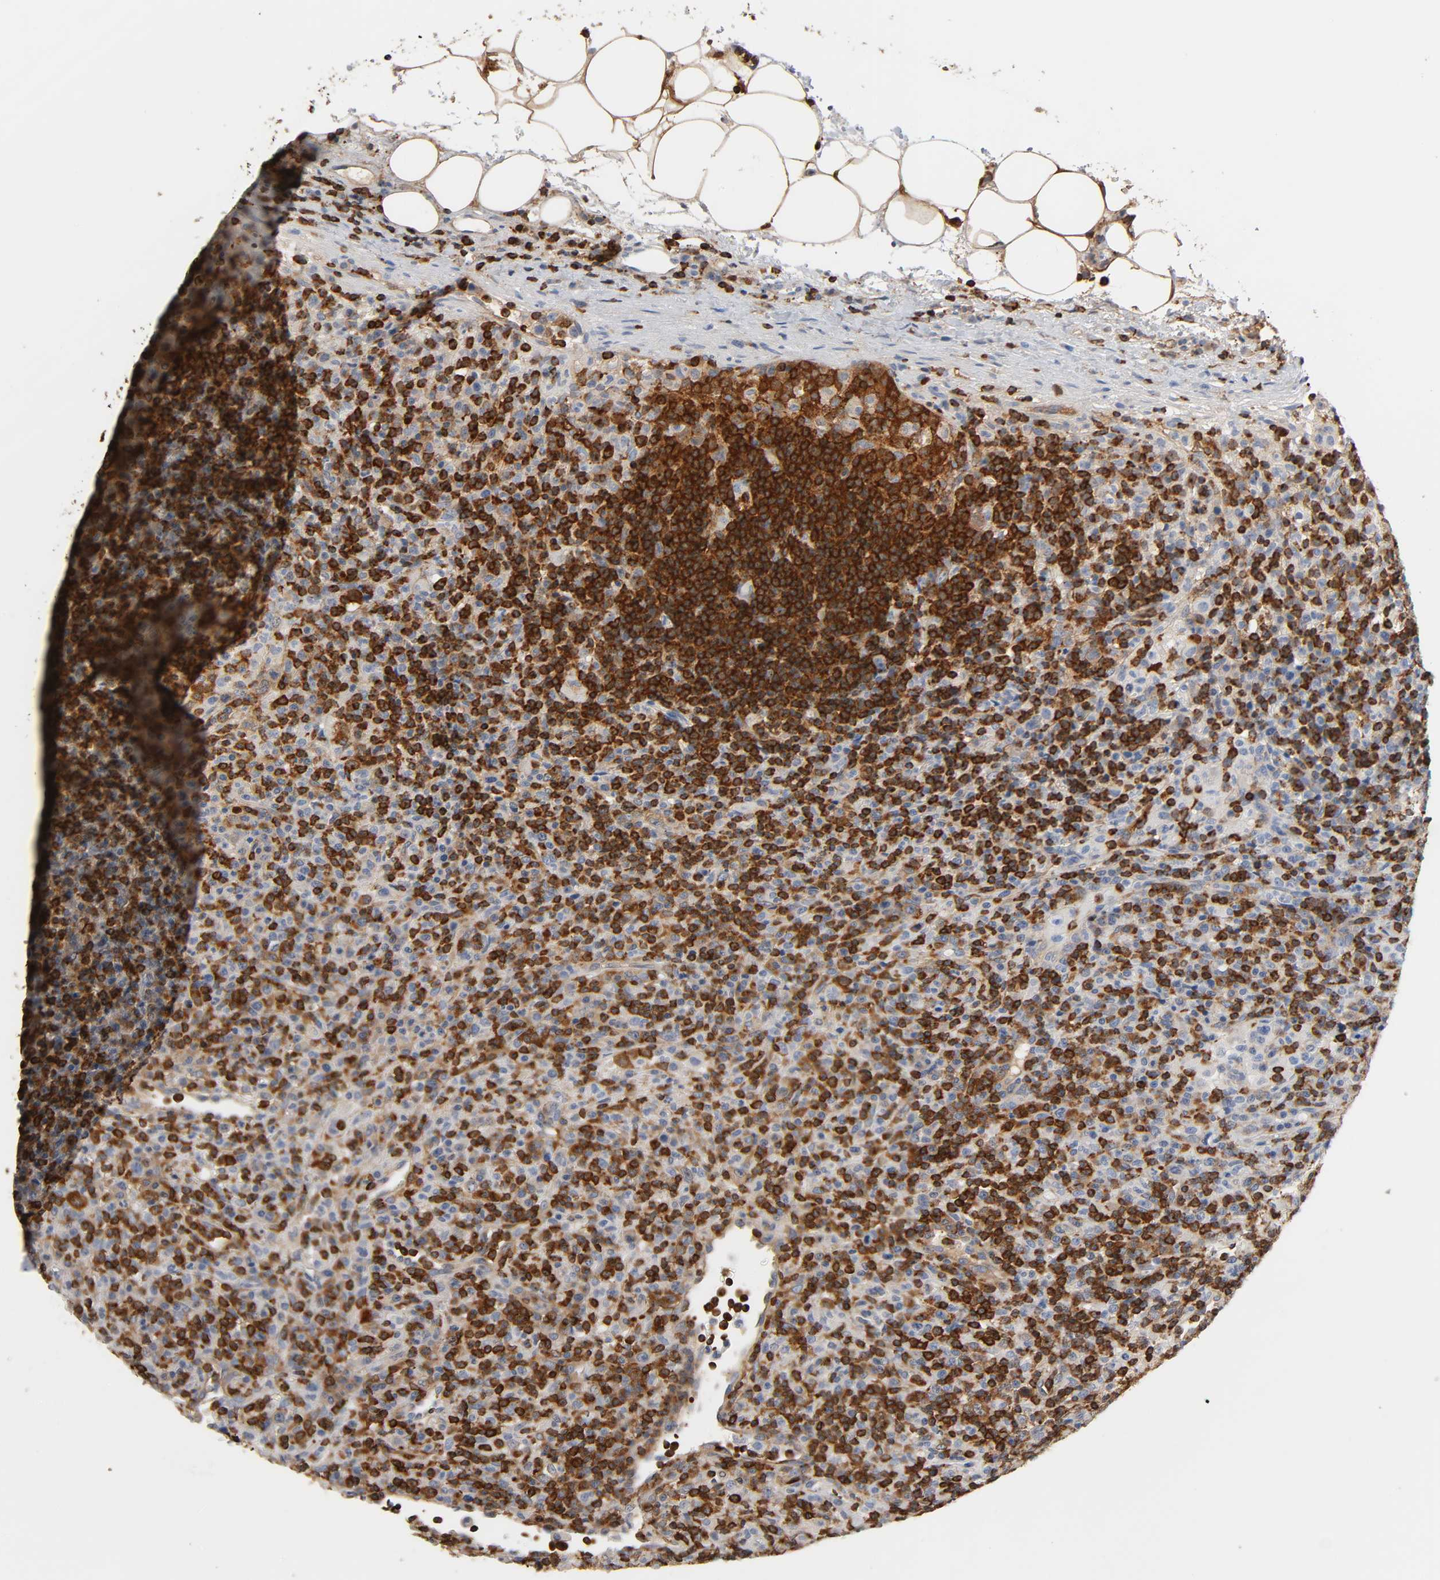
{"staining": {"intensity": "strong", "quantity": ">75%", "location": "cytoplasmic/membranous"}, "tissue": "lymphoma", "cell_type": "Tumor cells", "image_type": "cancer", "snomed": [{"axis": "morphology", "description": "Hodgkin's disease, NOS"}, {"axis": "topography", "description": "Lymph node"}], "caption": "Immunohistochemistry staining of lymphoma, which reveals high levels of strong cytoplasmic/membranous expression in about >75% of tumor cells indicating strong cytoplasmic/membranous protein staining. The staining was performed using DAB (3,3'-diaminobenzidine) (brown) for protein detection and nuclei were counterstained in hematoxylin (blue).", "gene": "BIN1", "patient": {"sex": "male", "age": 65}}